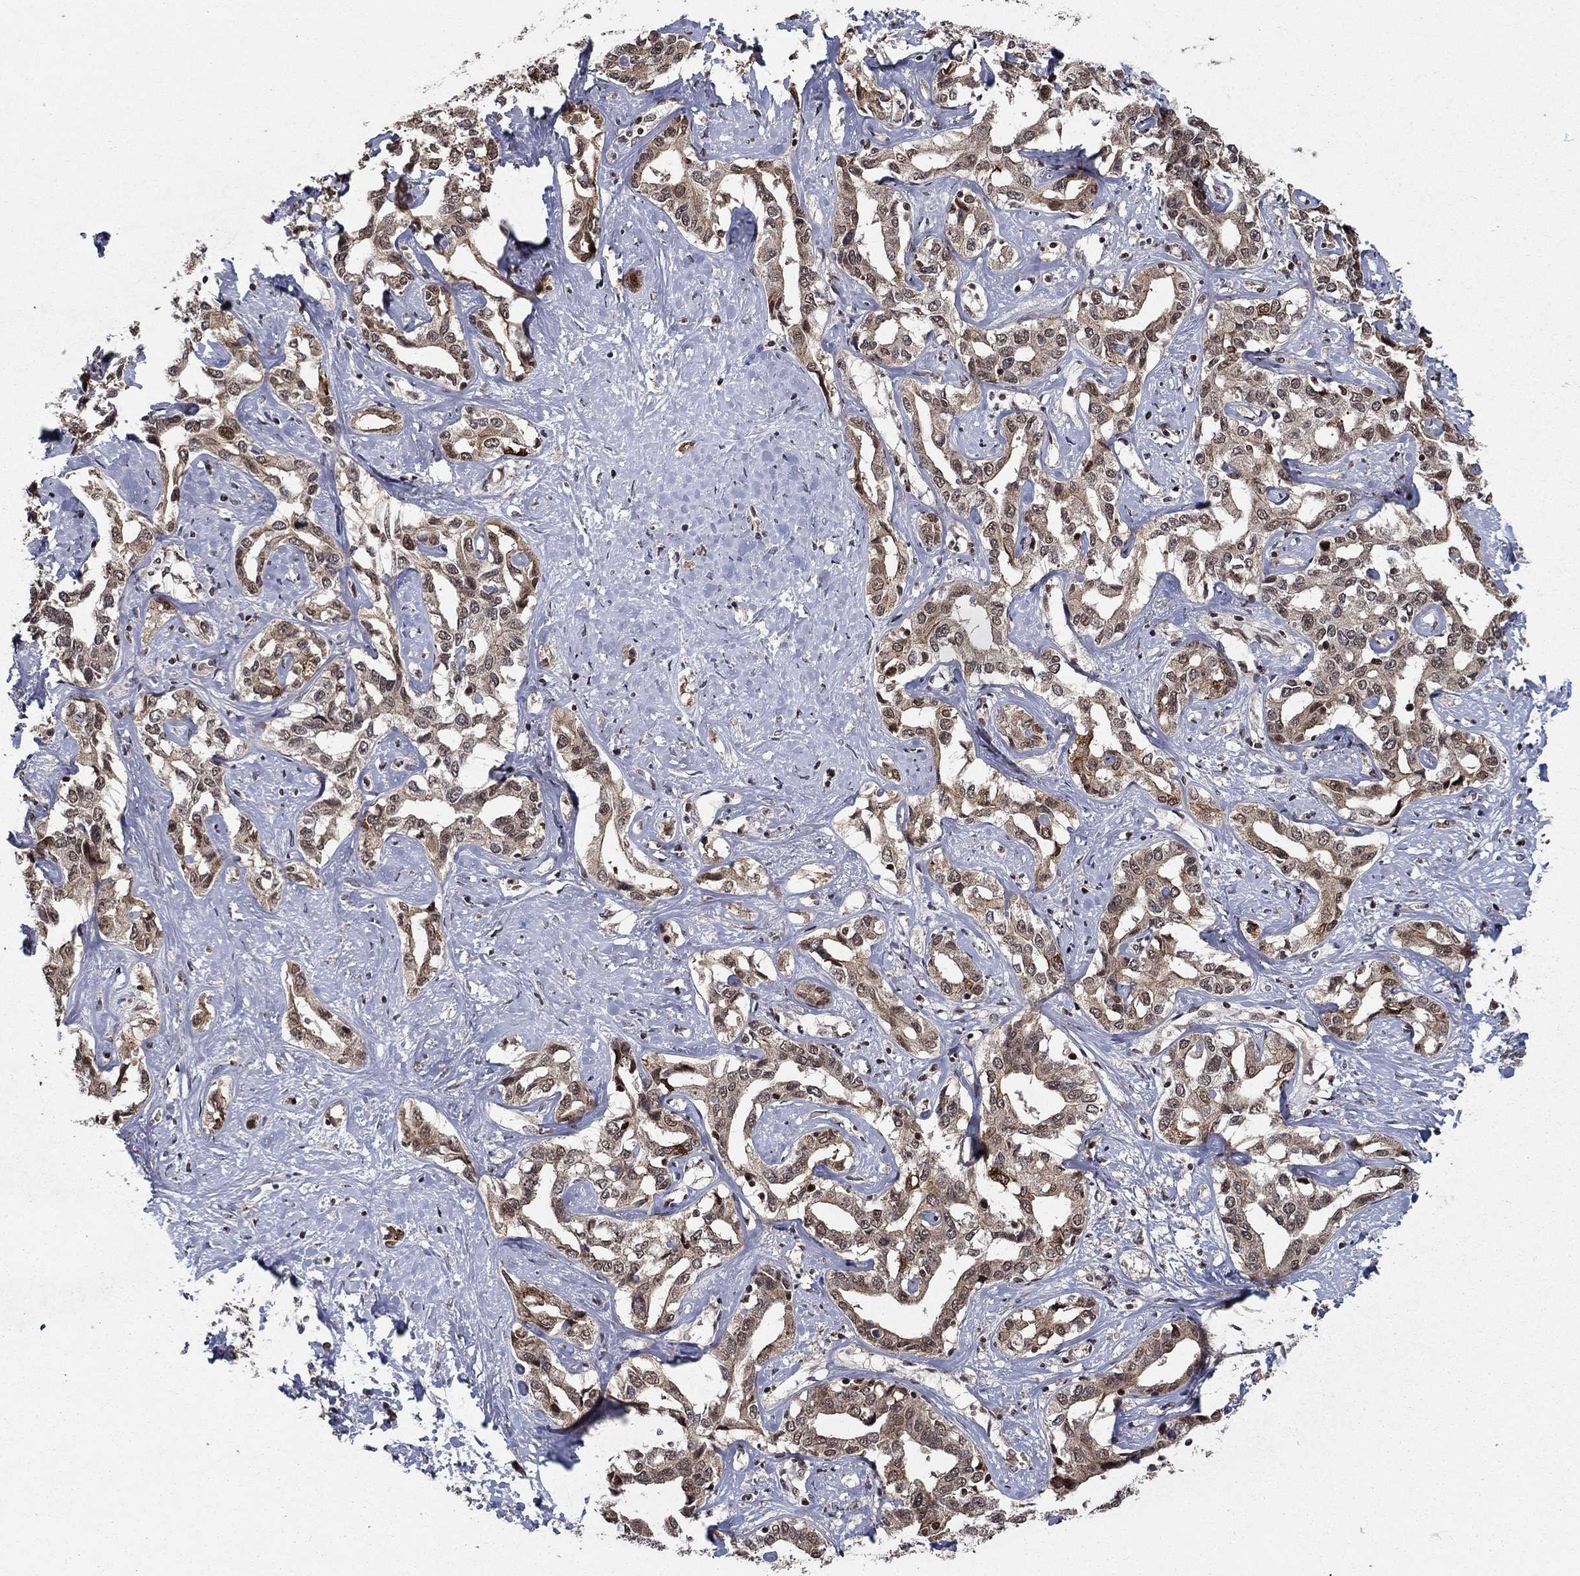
{"staining": {"intensity": "weak", "quantity": ">75%", "location": "cytoplasmic/membranous,nuclear"}, "tissue": "liver cancer", "cell_type": "Tumor cells", "image_type": "cancer", "snomed": [{"axis": "morphology", "description": "Cholangiocarcinoma"}, {"axis": "topography", "description": "Liver"}], "caption": "Weak cytoplasmic/membranous and nuclear expression for a protein is seen in approximately >75% of tumor cells of liver cancer (cholangiocarcinoma) using IHC.", "gene": "CDCA7L", "patient": {"sex": "male", "age": 59}}